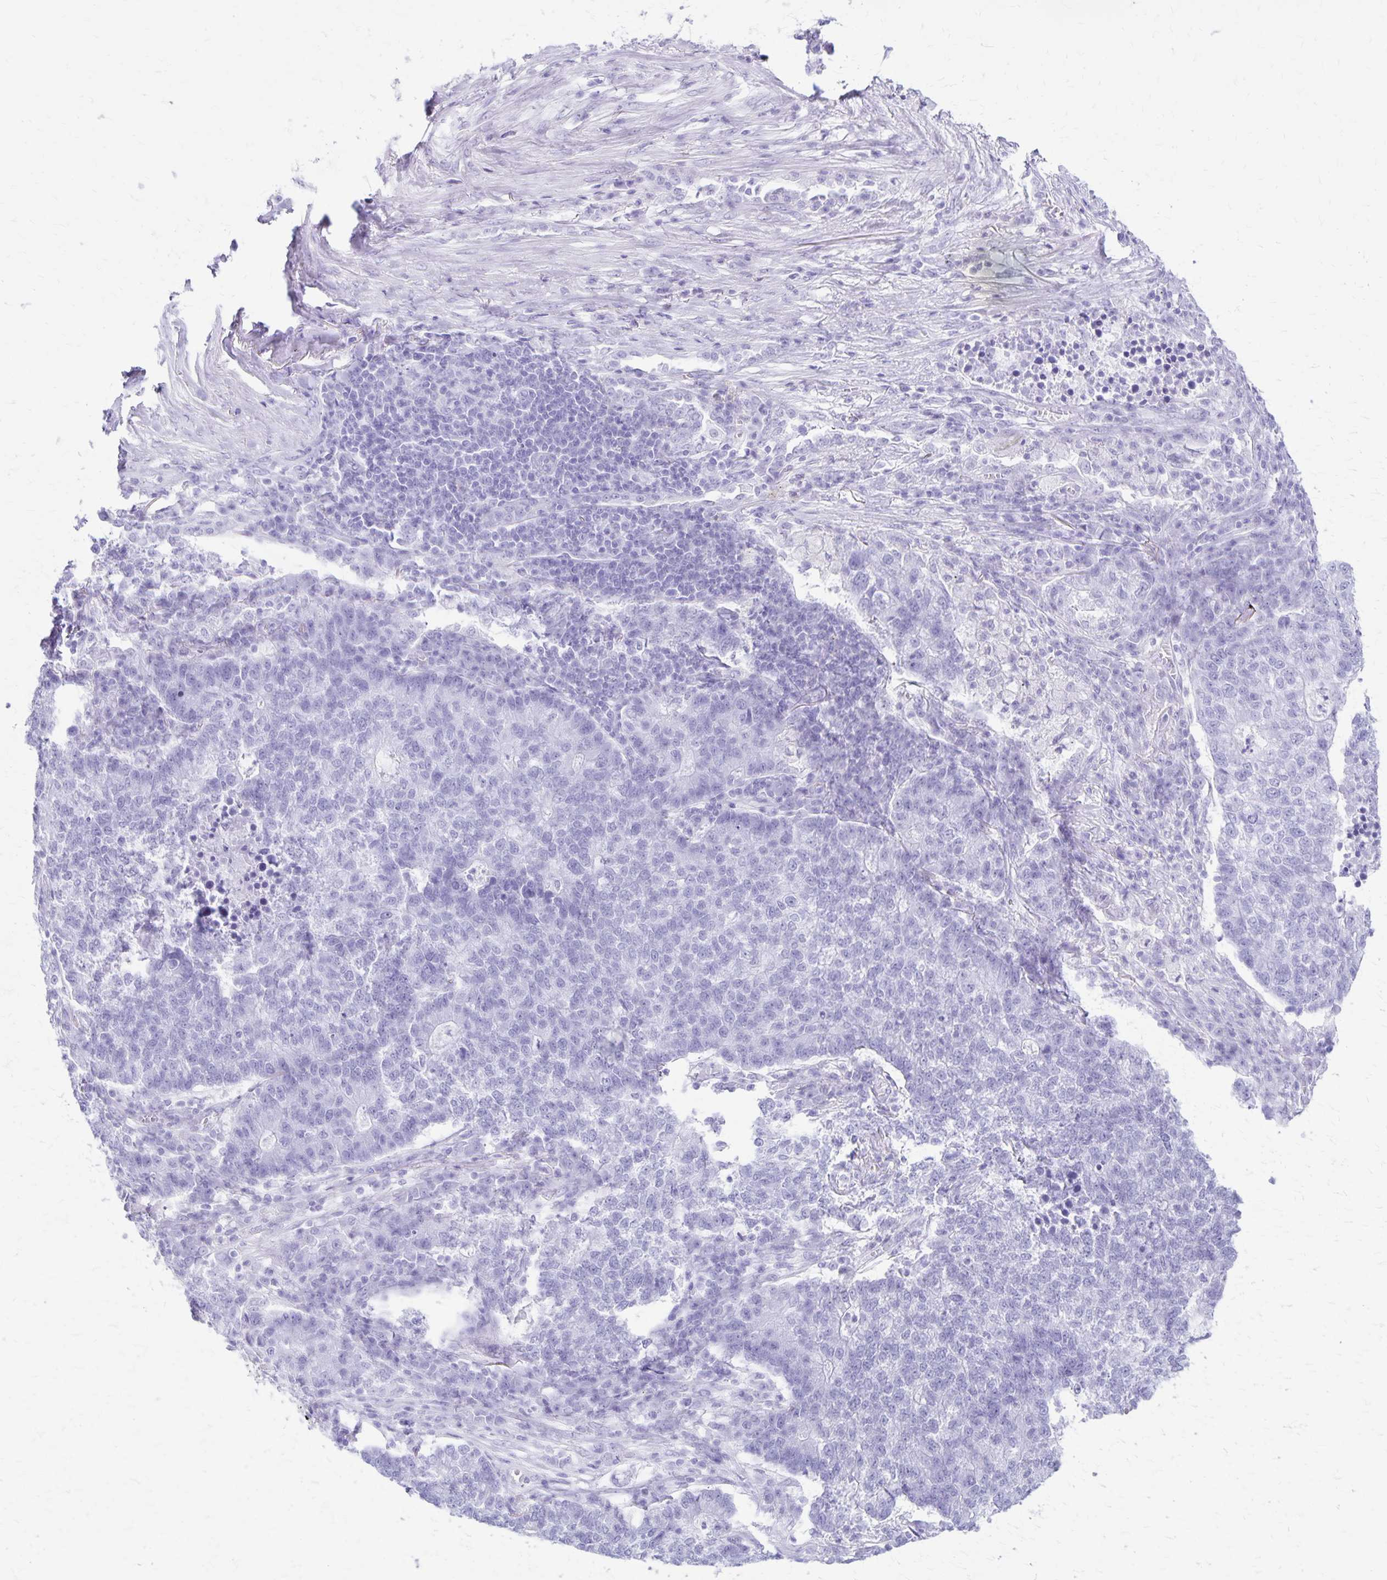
{"staining": {"intensity": "negative", "quantity": "none", "location": "none"}, "tissue": "lung cancer", "cell_type": "Tumor cells", "image_type": "cancer", "snomed": [{"axis": "morphology", "description": "Adenocarcinoma, NOS"}, {"axis": "topography", "description": "Lung"}], "caption": "IHC image of neoplastic tissue: human lung adenocarcinoma stained with DAB shows no significant protein expression in tumor cells.", "gene": "DEFA5", "patient": {"sex": "male", "age": 57}}